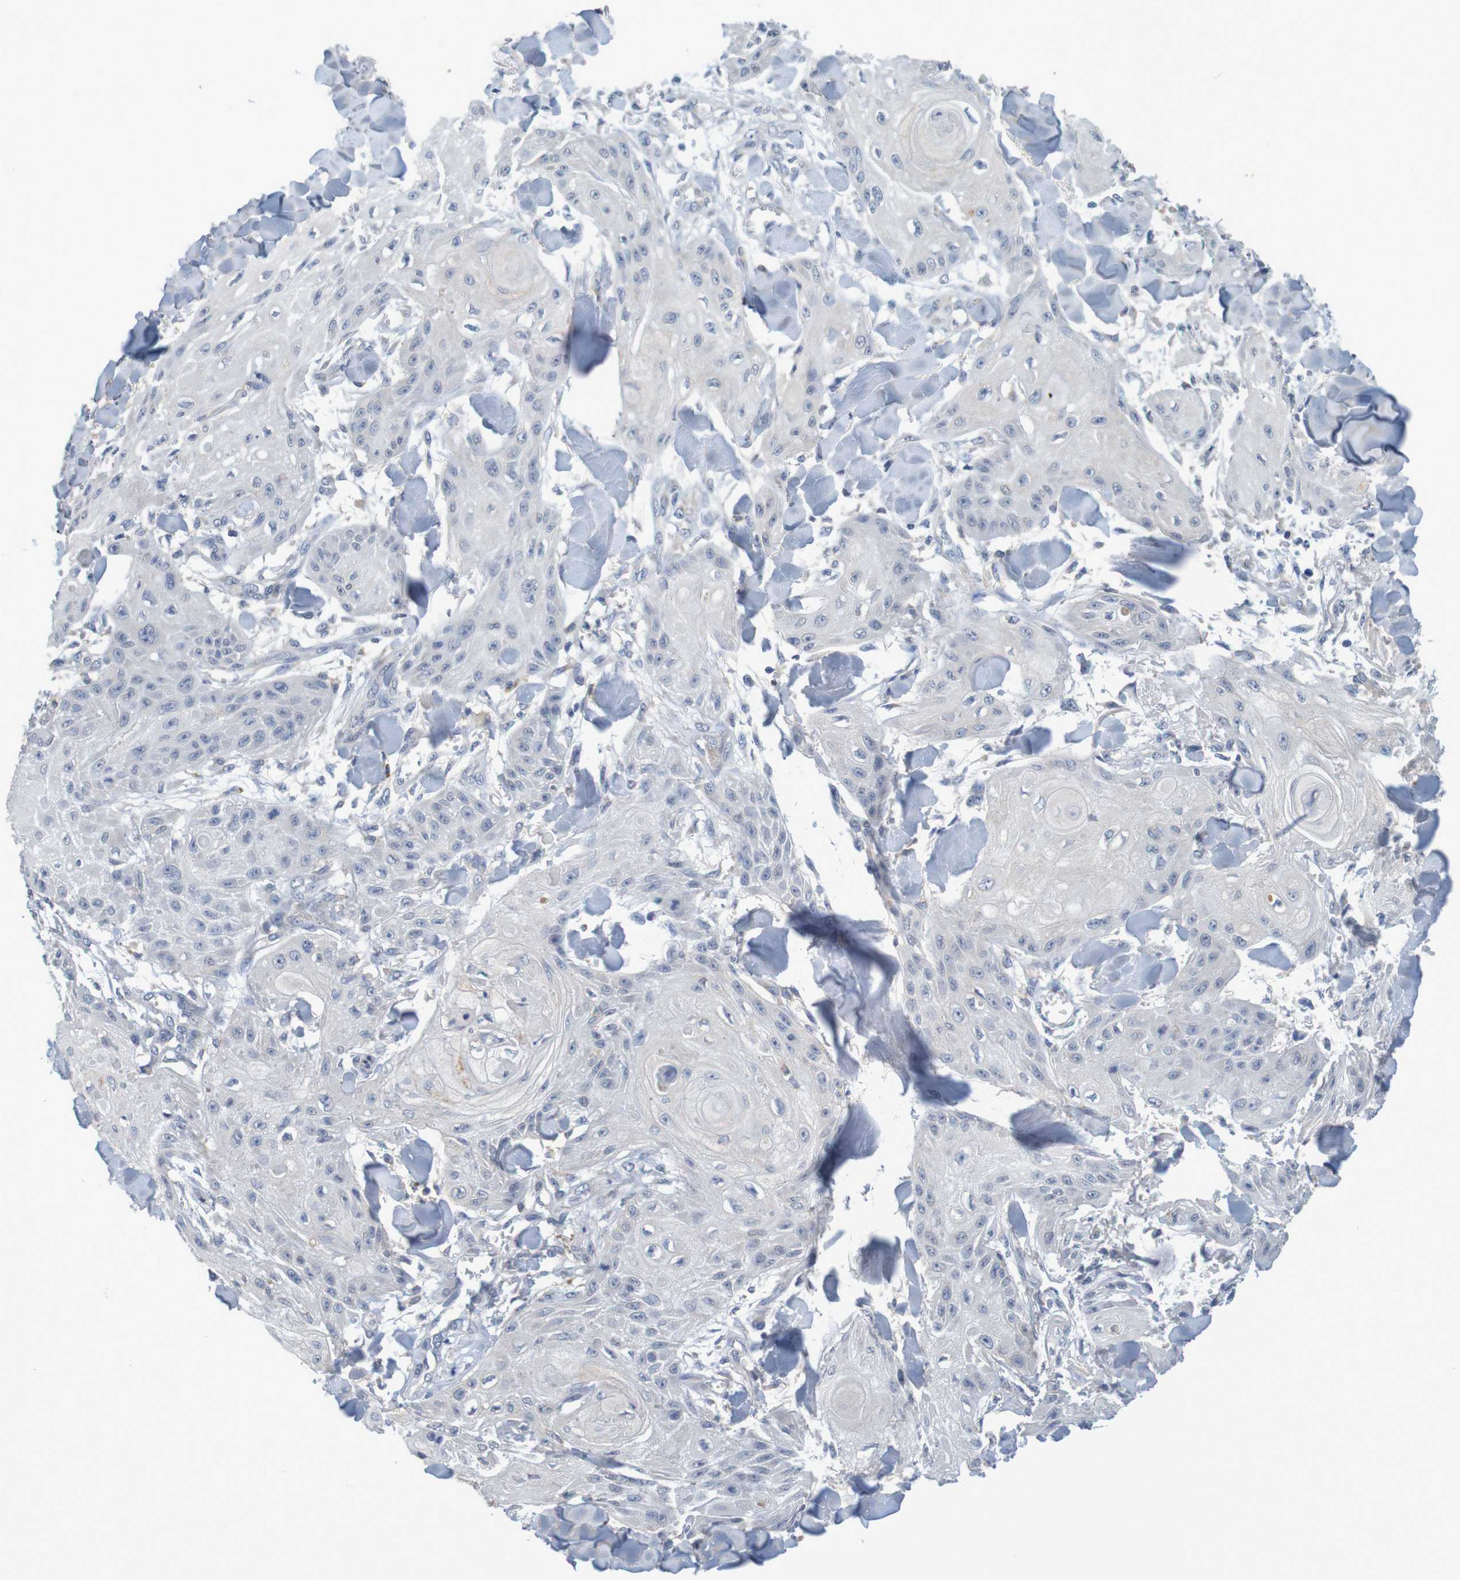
{"staining": {"intensity": "negative", "quantity": "none", "location": "none"}, "tissue": "skin cancer", "cell_type": "Tumor cells", "image_type": "cancer", "snomed": [{"axis": "morphology", "description": "Squamous cell carcinoma, NOS"}, {"axis": "topography", "description": "Skin"}], "caption": "The histopathology image demonstrates no staining of tumor cells in skin cancer. (Immunohistochemistry, brightfield microscopy, high magnification).", "gene": "LTA", "patient": {"sex": "male", "age": 74}}